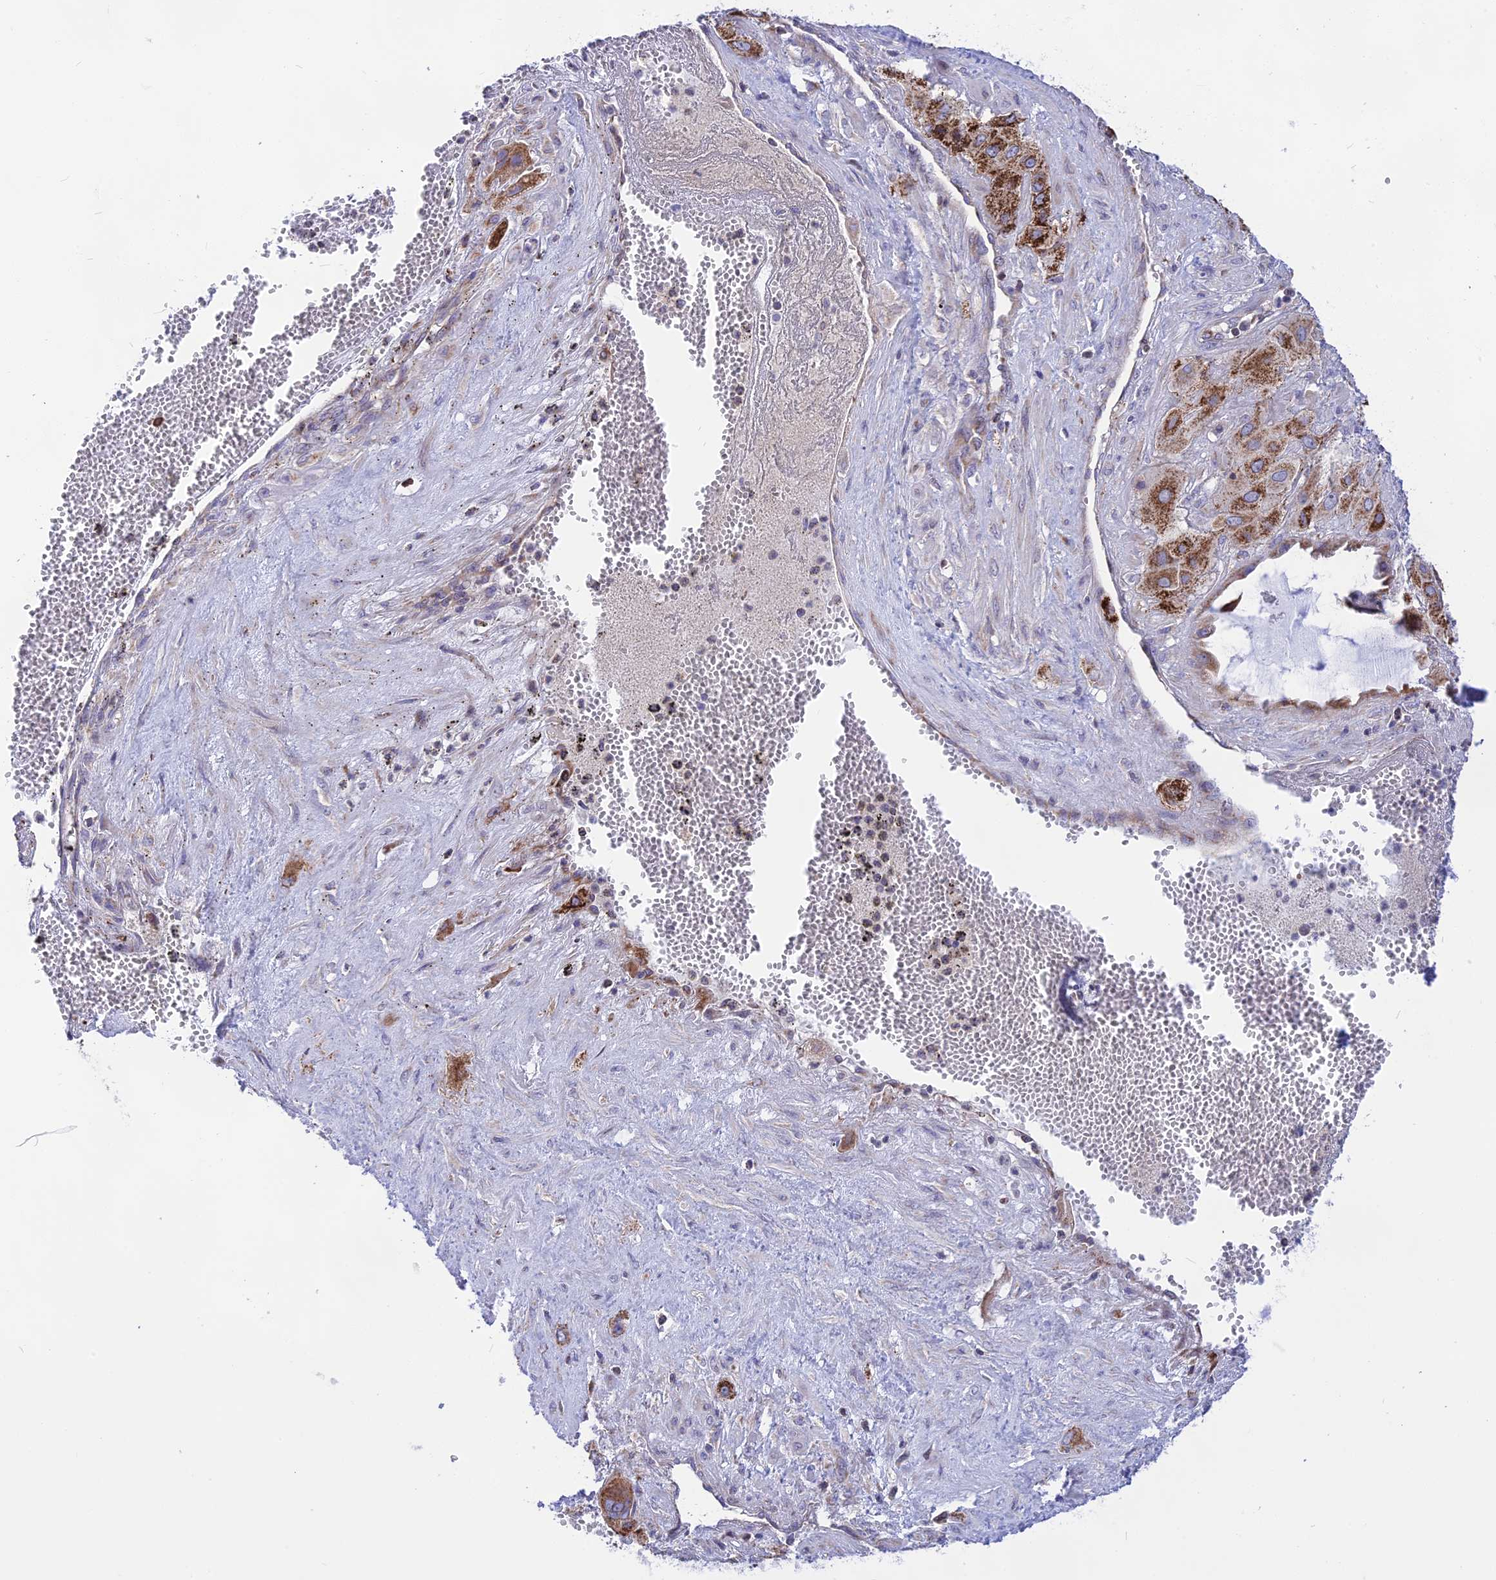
{"staining": {"intensity": "moderate", "quantity": ">75%", "location": "cytoplasmic/membranous"}, "tissue": "cervical cancer", "cell_type": "Tumor cells", "image_type": "cancer", "snomed": [{"axis": "morphology", "description": "Squamous cell carcinoma, NOS"}, {"axis": "topography", "description": "Cervix"}], "caption": "High-magnification brightfield microscopy of squamous cell carcinoma (cervical) stained with DAB (3,3'-diaminobenzidine) (brown) and counterstained with hematoxylin (blue). tumor cells exhibit moderate cytoplasmic/membranous positivity is appreciated in approximately>75% of cells.", "gene": "DOC2B", "patient": {"sex": "female", "age": 34}}